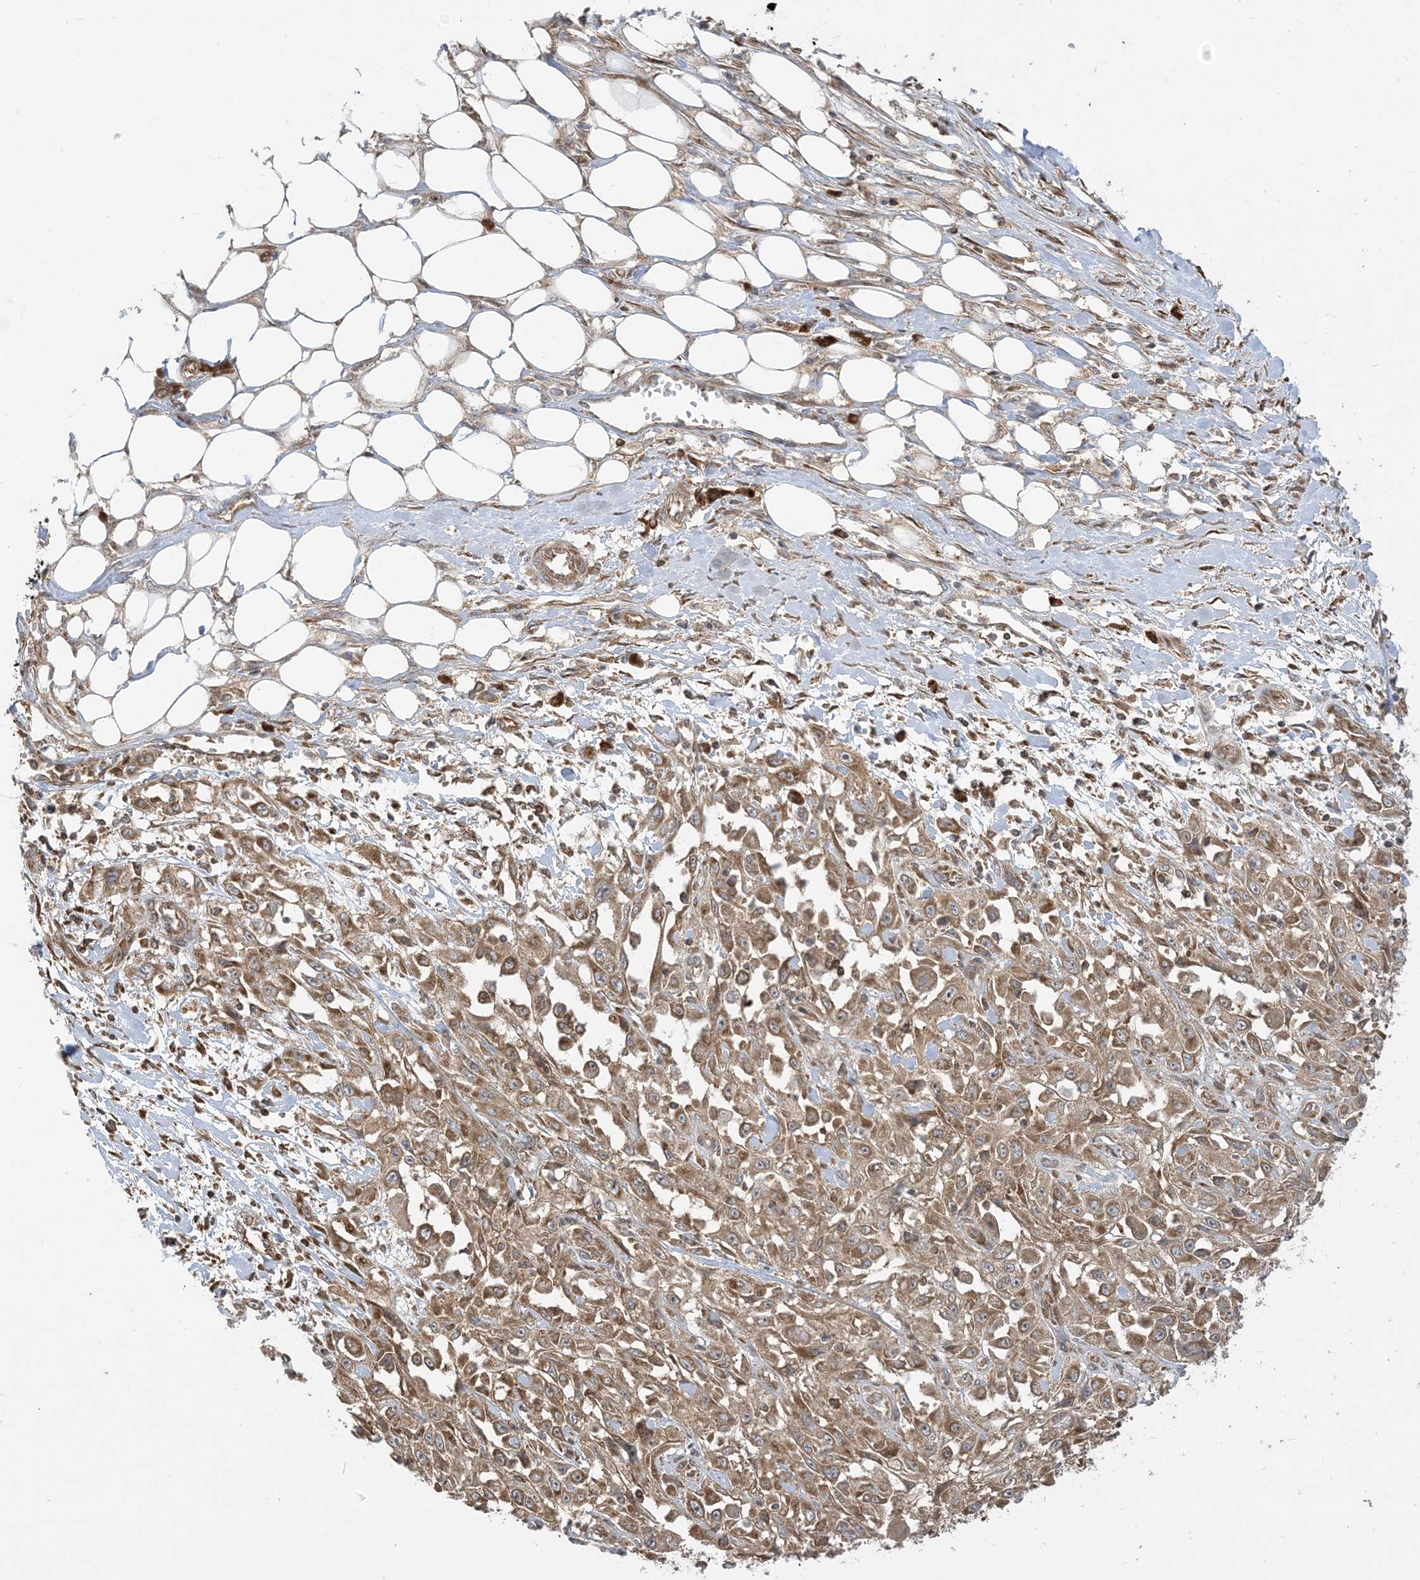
{"staining": {"intensity": "moderate", "quantity": ">75%", "location": "cytoplasmic/membranous"}, "tissue": "skin cancer", "cell_type": "Tumor cells", "image_type": "cancer", "snomed": [{"axis": "morphology", "description": "Squamous cell carcinoma, NOS"}, {"axis": "morphology", "description": "Squamous cell carcinoma, metastatic, NOS"}, {"axis": "topography", "description": "Skin"}, {"axis": "topography", "description": "Lymph node"}], "caption": "A brown stain highlights moderate cytoplasmic/membranous expression of a protein in skin squamous cell carcinoma tumor cells. (Brightfield microscopy of DAB IHC at high magnification).", "gene": "SRP72", "patient": {"sex": "male", "age": 75}}